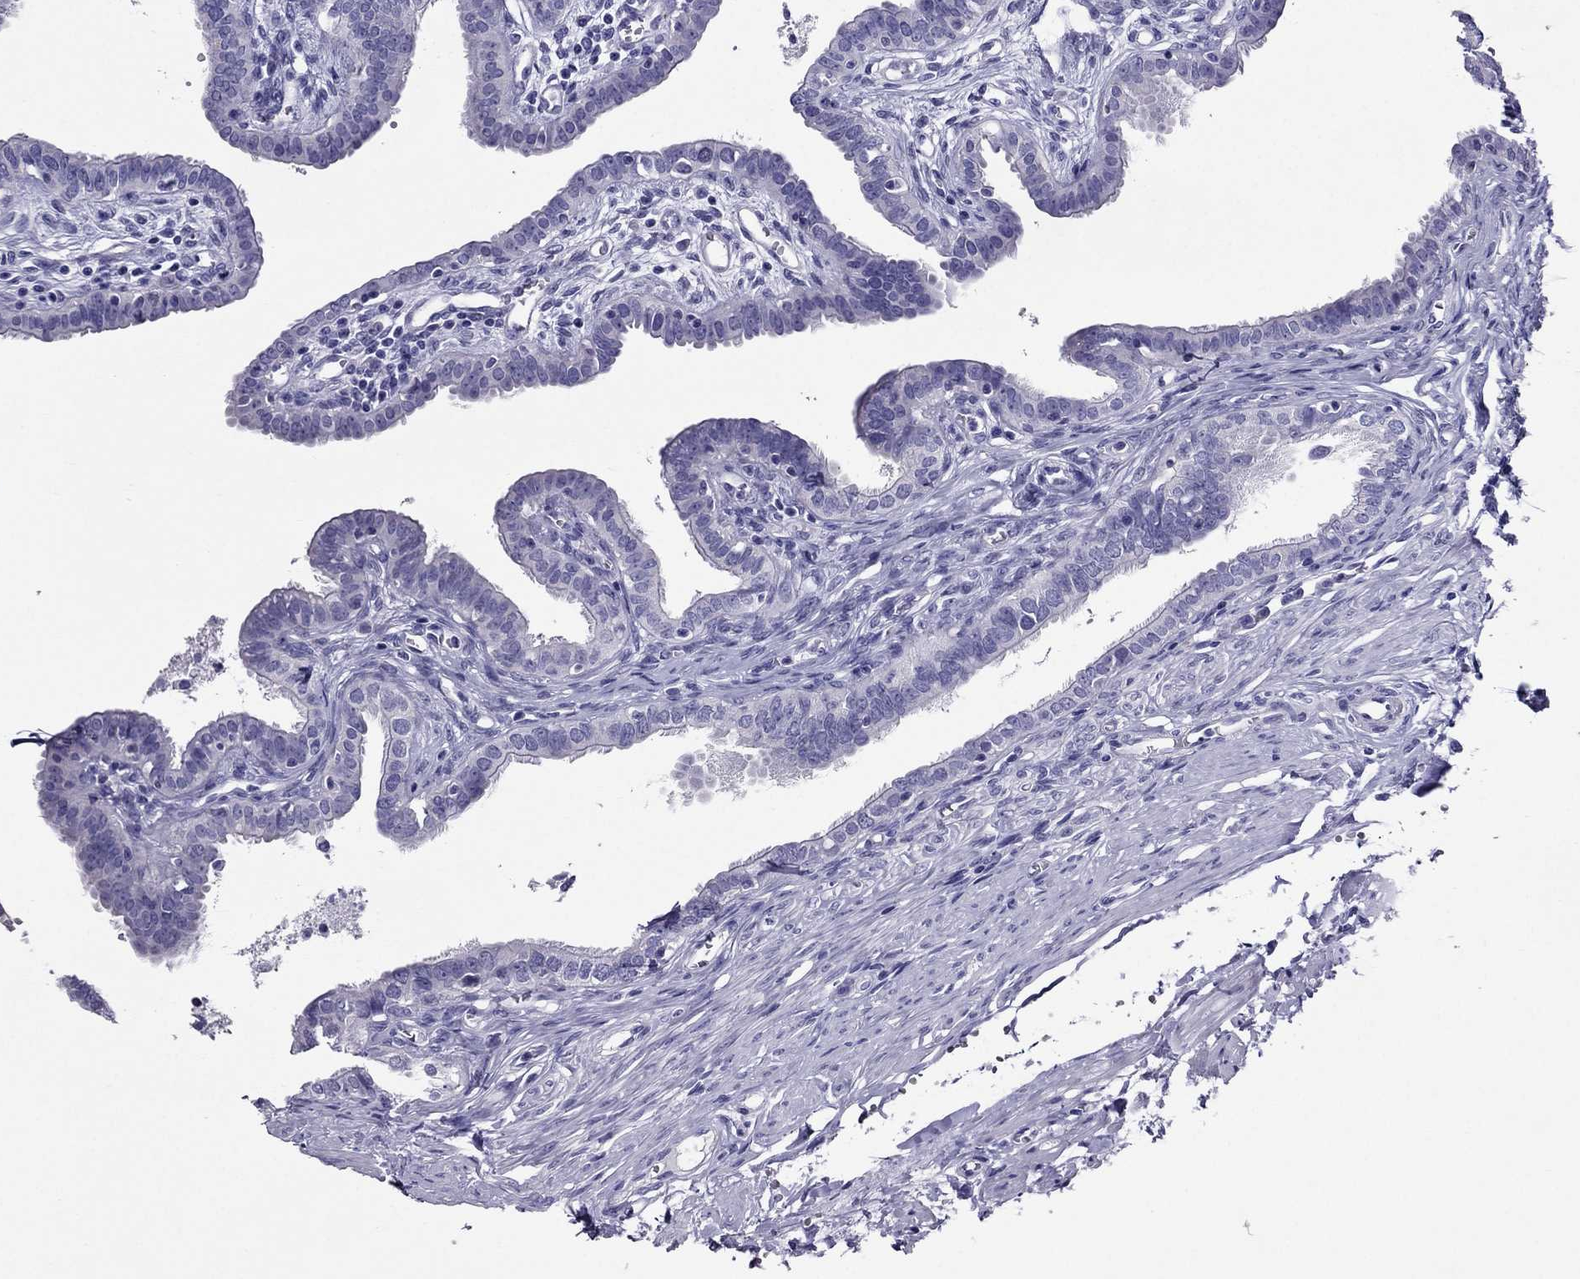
{"staining": {"intensity": "negative", "quantity": "none", "location": "none"}, "tissue": "fallopian tube", "cell_type": "Glandular cells", "image_type": "normal", "snomed": [{"axis": "morphology", "description": "Normal tissue, NOS"}, {"axis": "morphology", "description": "Carcinoma, endometroid"}, {"axis": "topography", "description": "Fallopian tube"}, {"axis": "topography", "description": "Ovary"}], "caption": "Immunohistochemistry (IHC) of normal human fallopian tube displays no staining in glandular cells.", "gene": "ZNF541", "patient": {"sex": "female", "age": 42}}